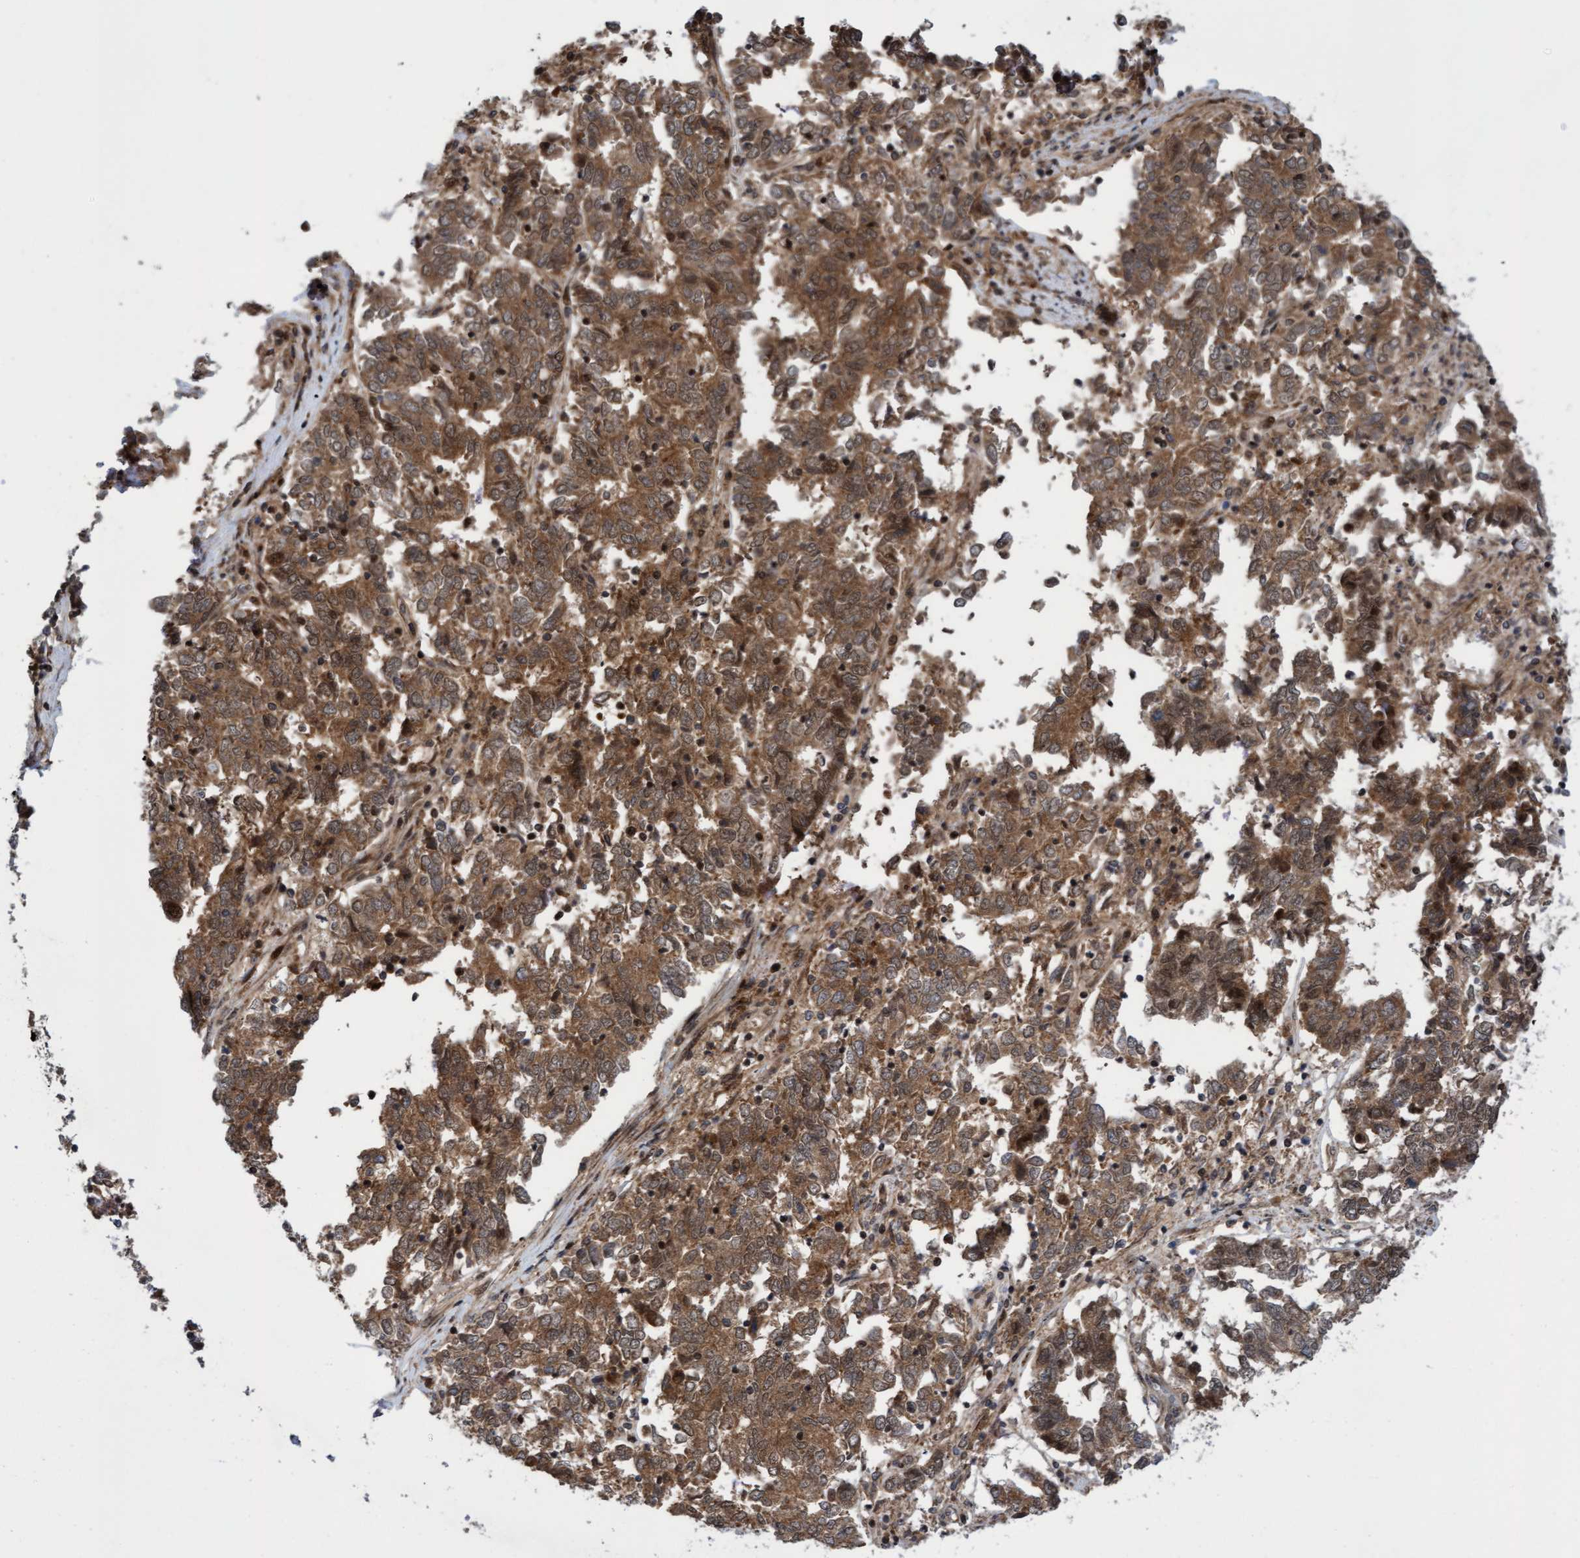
{"staining": {"intensity": "moderate", "quantity": ">75%", "location": "cytoplasmic/membranous"}, "tissue": "endometrial cancer", "cell_type": "Tumor cells", "image_type": "cancer", "snomed": [{"axis": "morphology", "description": "Adenocarcinoma, NOS"}, {"axis": "topography", "description": "Endometrium"}], "caption": "Adenocarcinoma (endometrial) stained with DAB immunohistochemistry displays medium levels of moderate cytoplasmic/membranous staining in about >75% of tumor cells.", "gene": "ITFG1", "patient": {"sex": "female", "age": 80}}